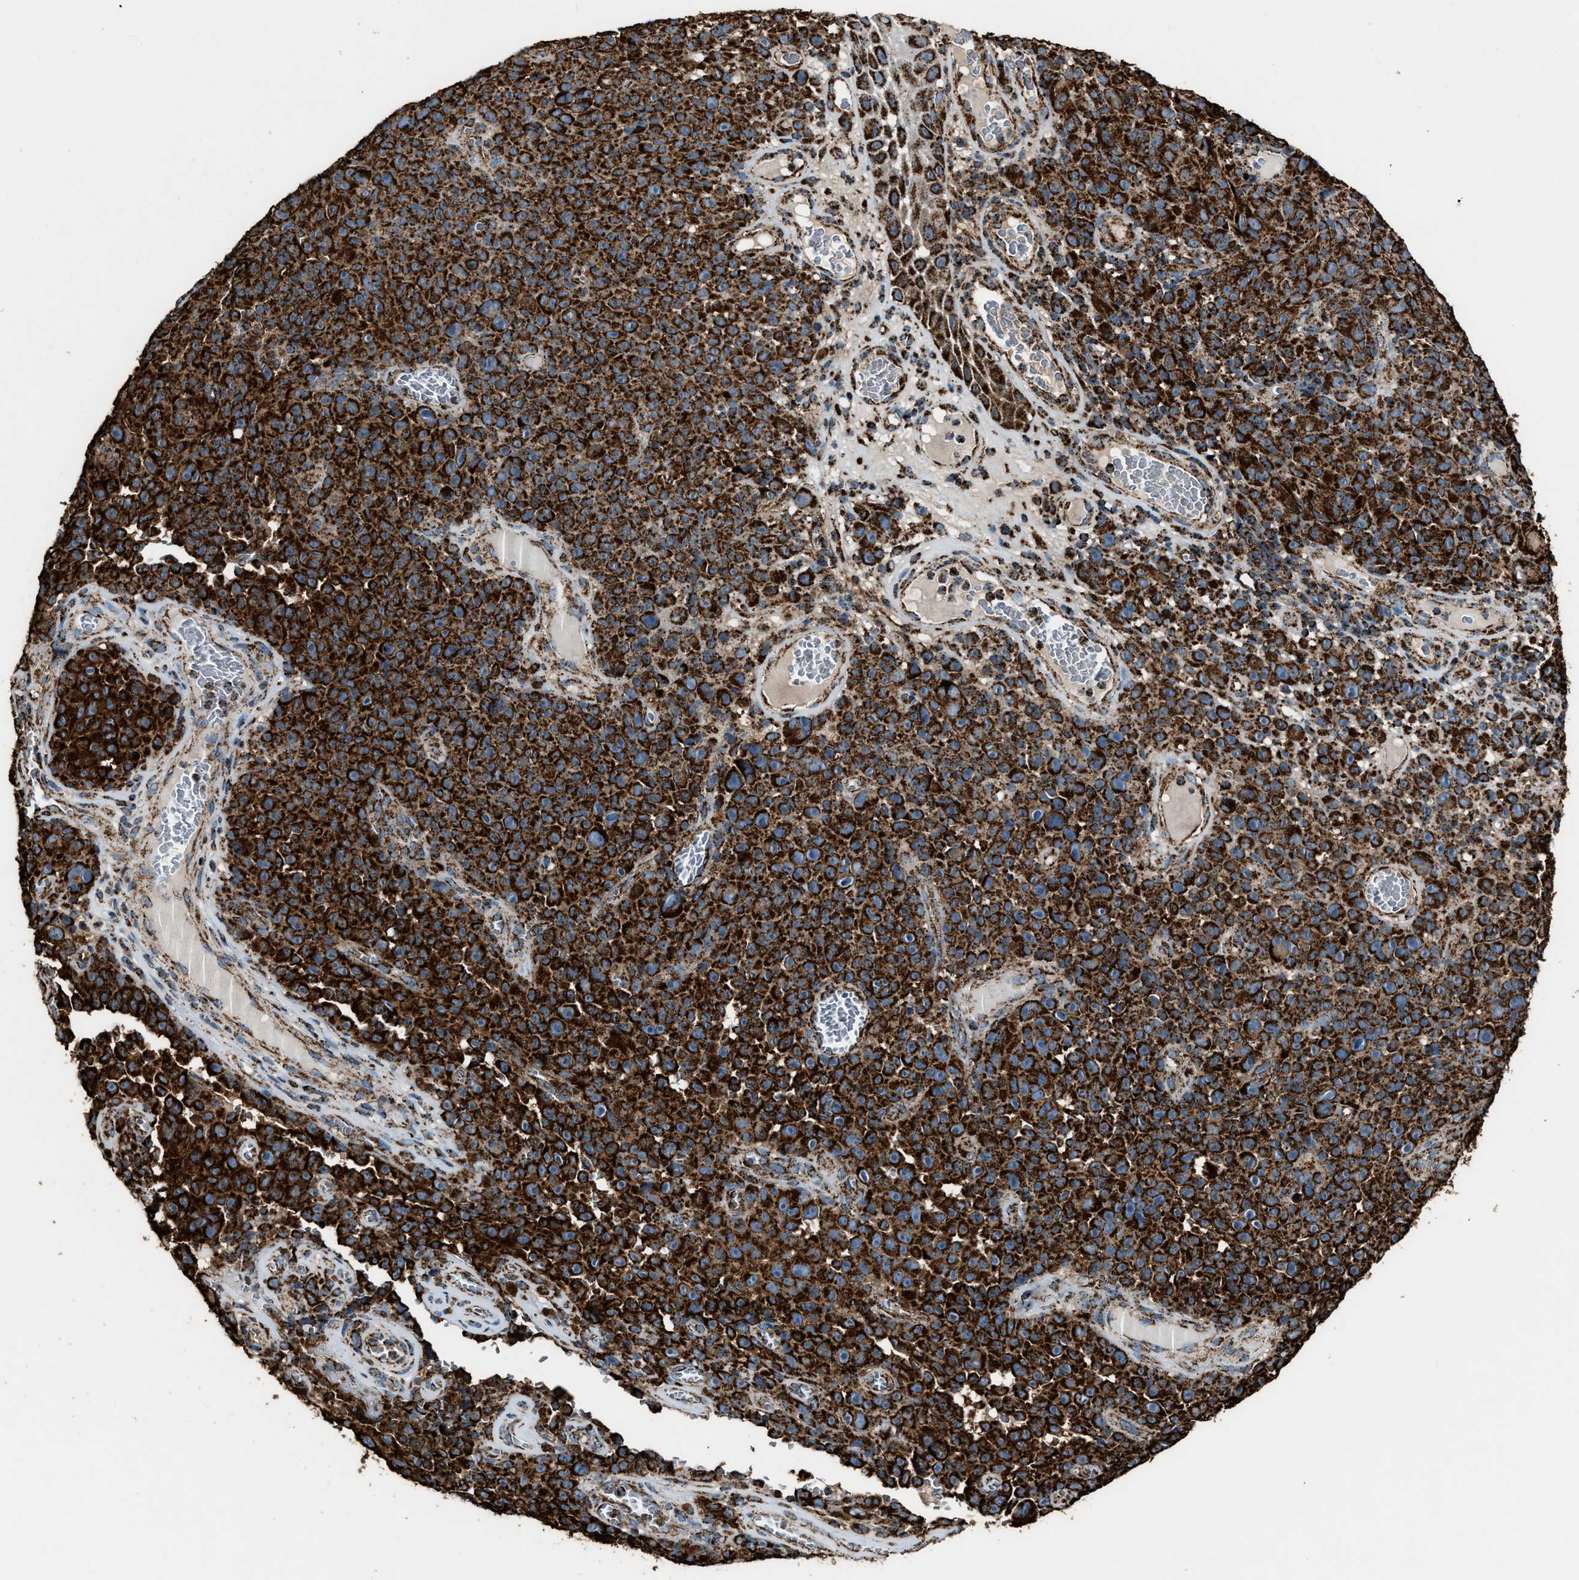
{"staining": {"intensity": "strong", "quantity": ">75%", "location": "cytoplasmic/membranous"}, "tissue": "melanoma", "cell_type": "Tumor cells", "image_type": "cancer", "snomed": [{"axis": "morphology", "description": "Malignant melanoma, NOS"}, {"axis": "topography", "description": "Skin"}], "caption": "DAB immunohistochemical staining of human malignant melanoma exhibits strong cytoplasmic/membranous protein positivity in about >75% of tumor cells.", "gene": "MDH2", "patient": {"sex": "female", "age": 82}}